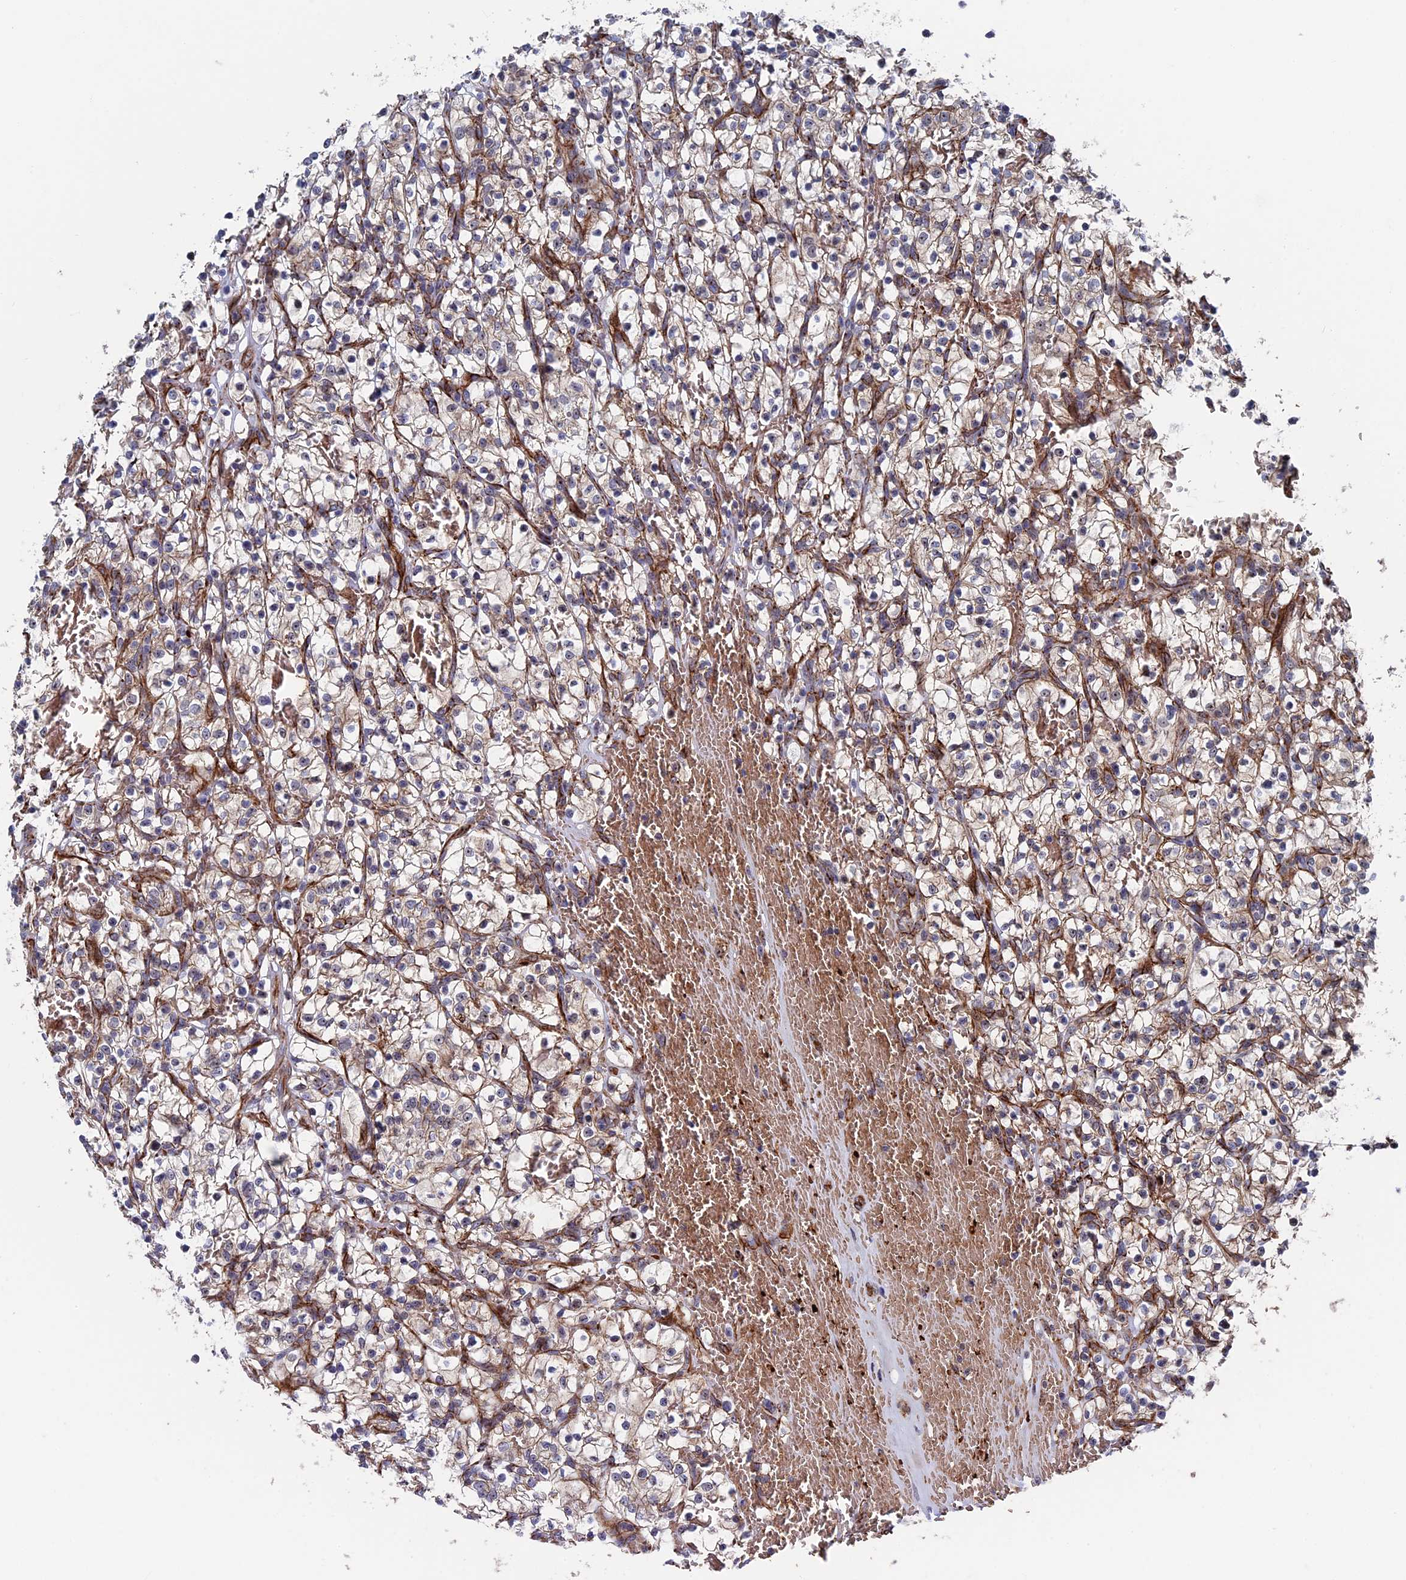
{"staining": {"intensity": "negative", "quantity": "none", "location": "none"}, "tissue": "renal cancer", "cell_type": "Tumor cells", "image_type": "cancer", "snomed": [{"axis": "morphology", "description": "Adenocarcinoma, NOS"}, {"axis": "topography", "description": "Kidney"}], "caption": "High magnification brightfield microscopy of adenocarcinoma (renal) stained with DAB (3,3'-diaminobenzidine) (brown) and counterstained with hematoxylin (blue): tumor cells show no significant staining. (DAB immunohistochemistry (IHC), high magnification).", "gene": "EXOSC9", "patient": {"sex": "female", "age": 57}}